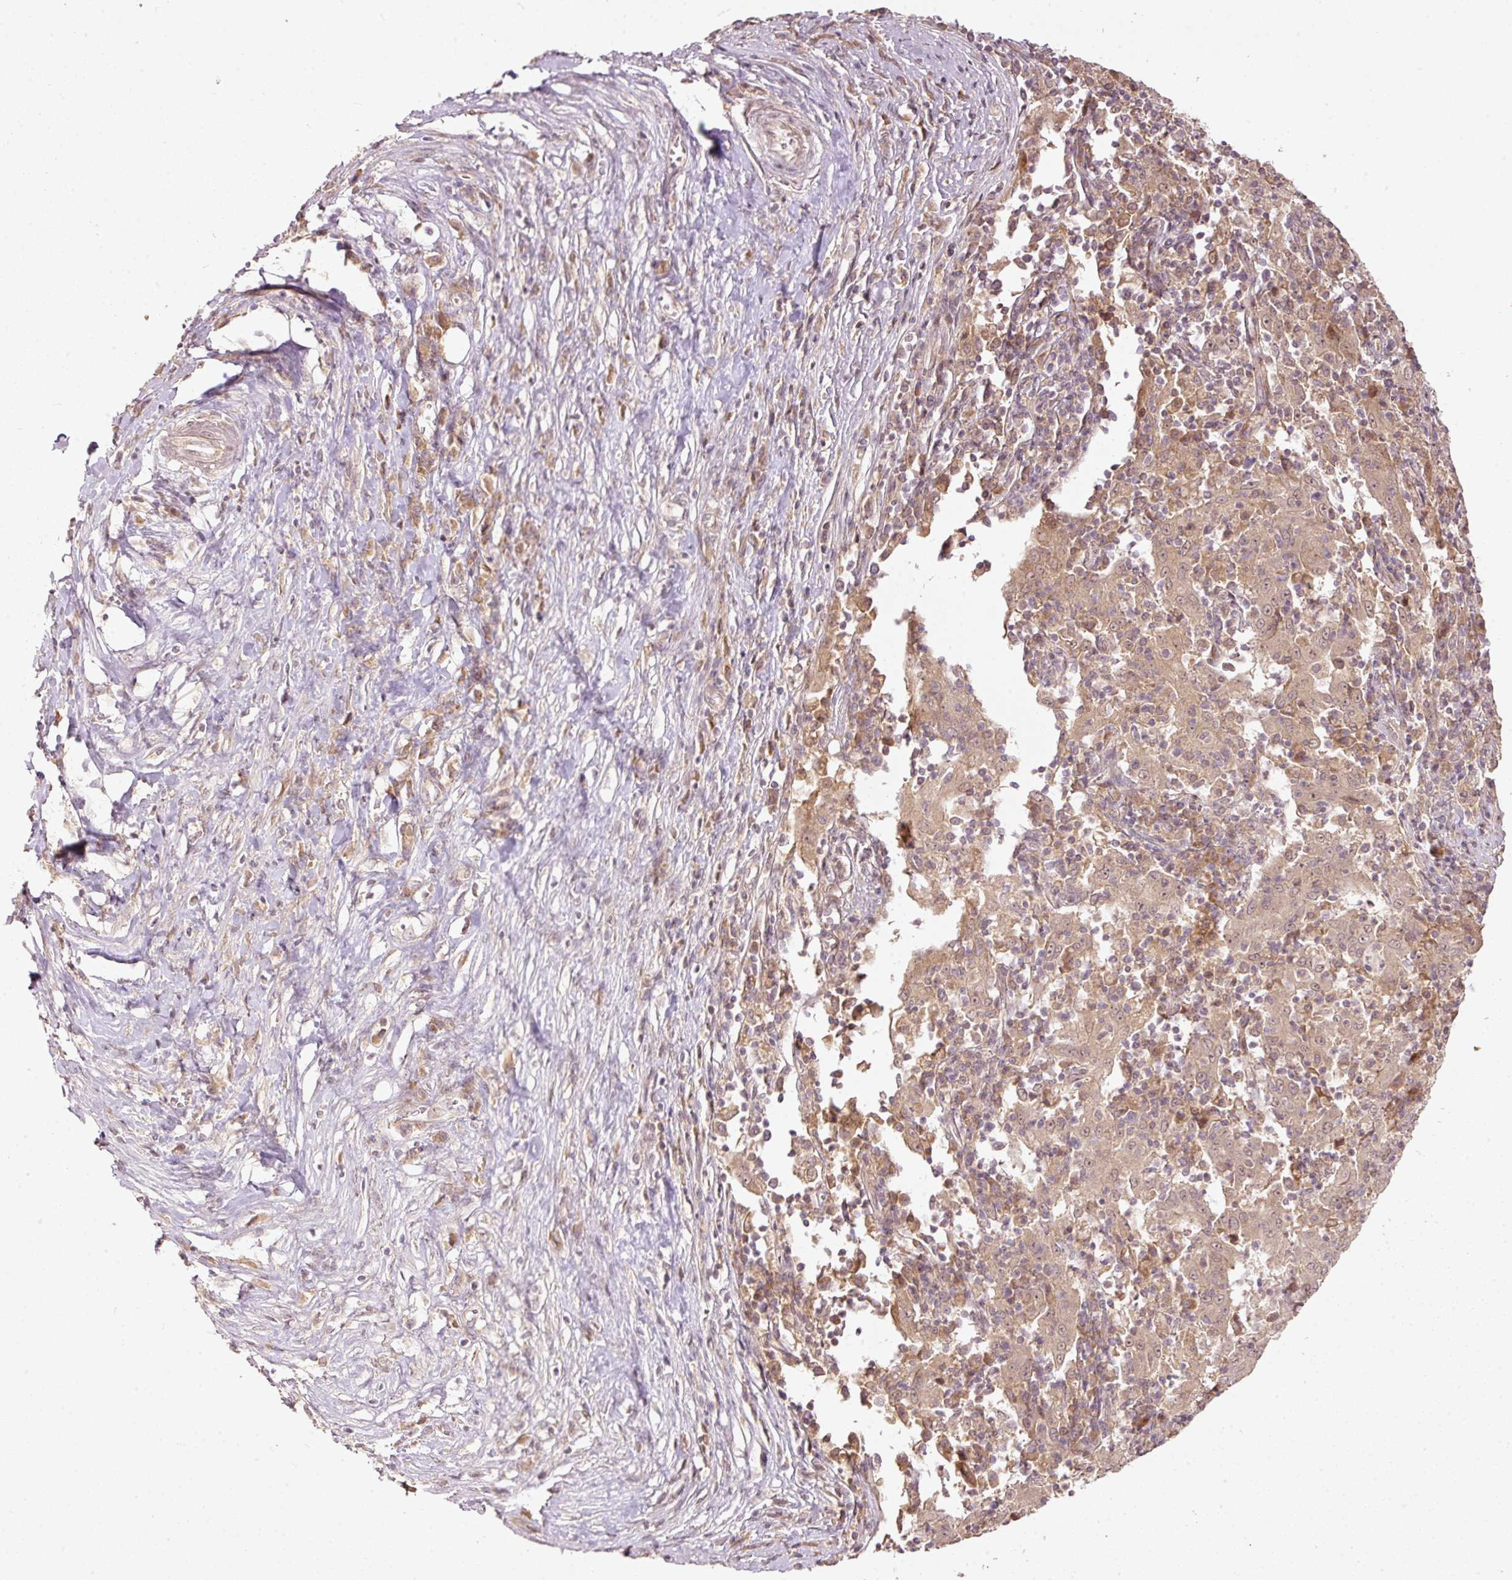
{"staining": {"intensity": "moderate", "quantity": ">75%", "location": "cytoplasmic/membranous,nuclear"}, "tissue": "pancreatic cancer", "cell_type": "Tumor cells", "image_type": "cancer", "snomed": [{"axis": "morphology", "description": "Adenocarcinoma, NOS"}, {"axis": "topography", "description": "Pancreas"}], "caption": "This is an image of IHC staining of adenocarcinoma (pancreatic), which shows moderate expression in the cytoplasmic/membranous and nuclear of tumor cells.", "gene": "PCDHB1", "patient": {"sex": "male", "age": 63}}